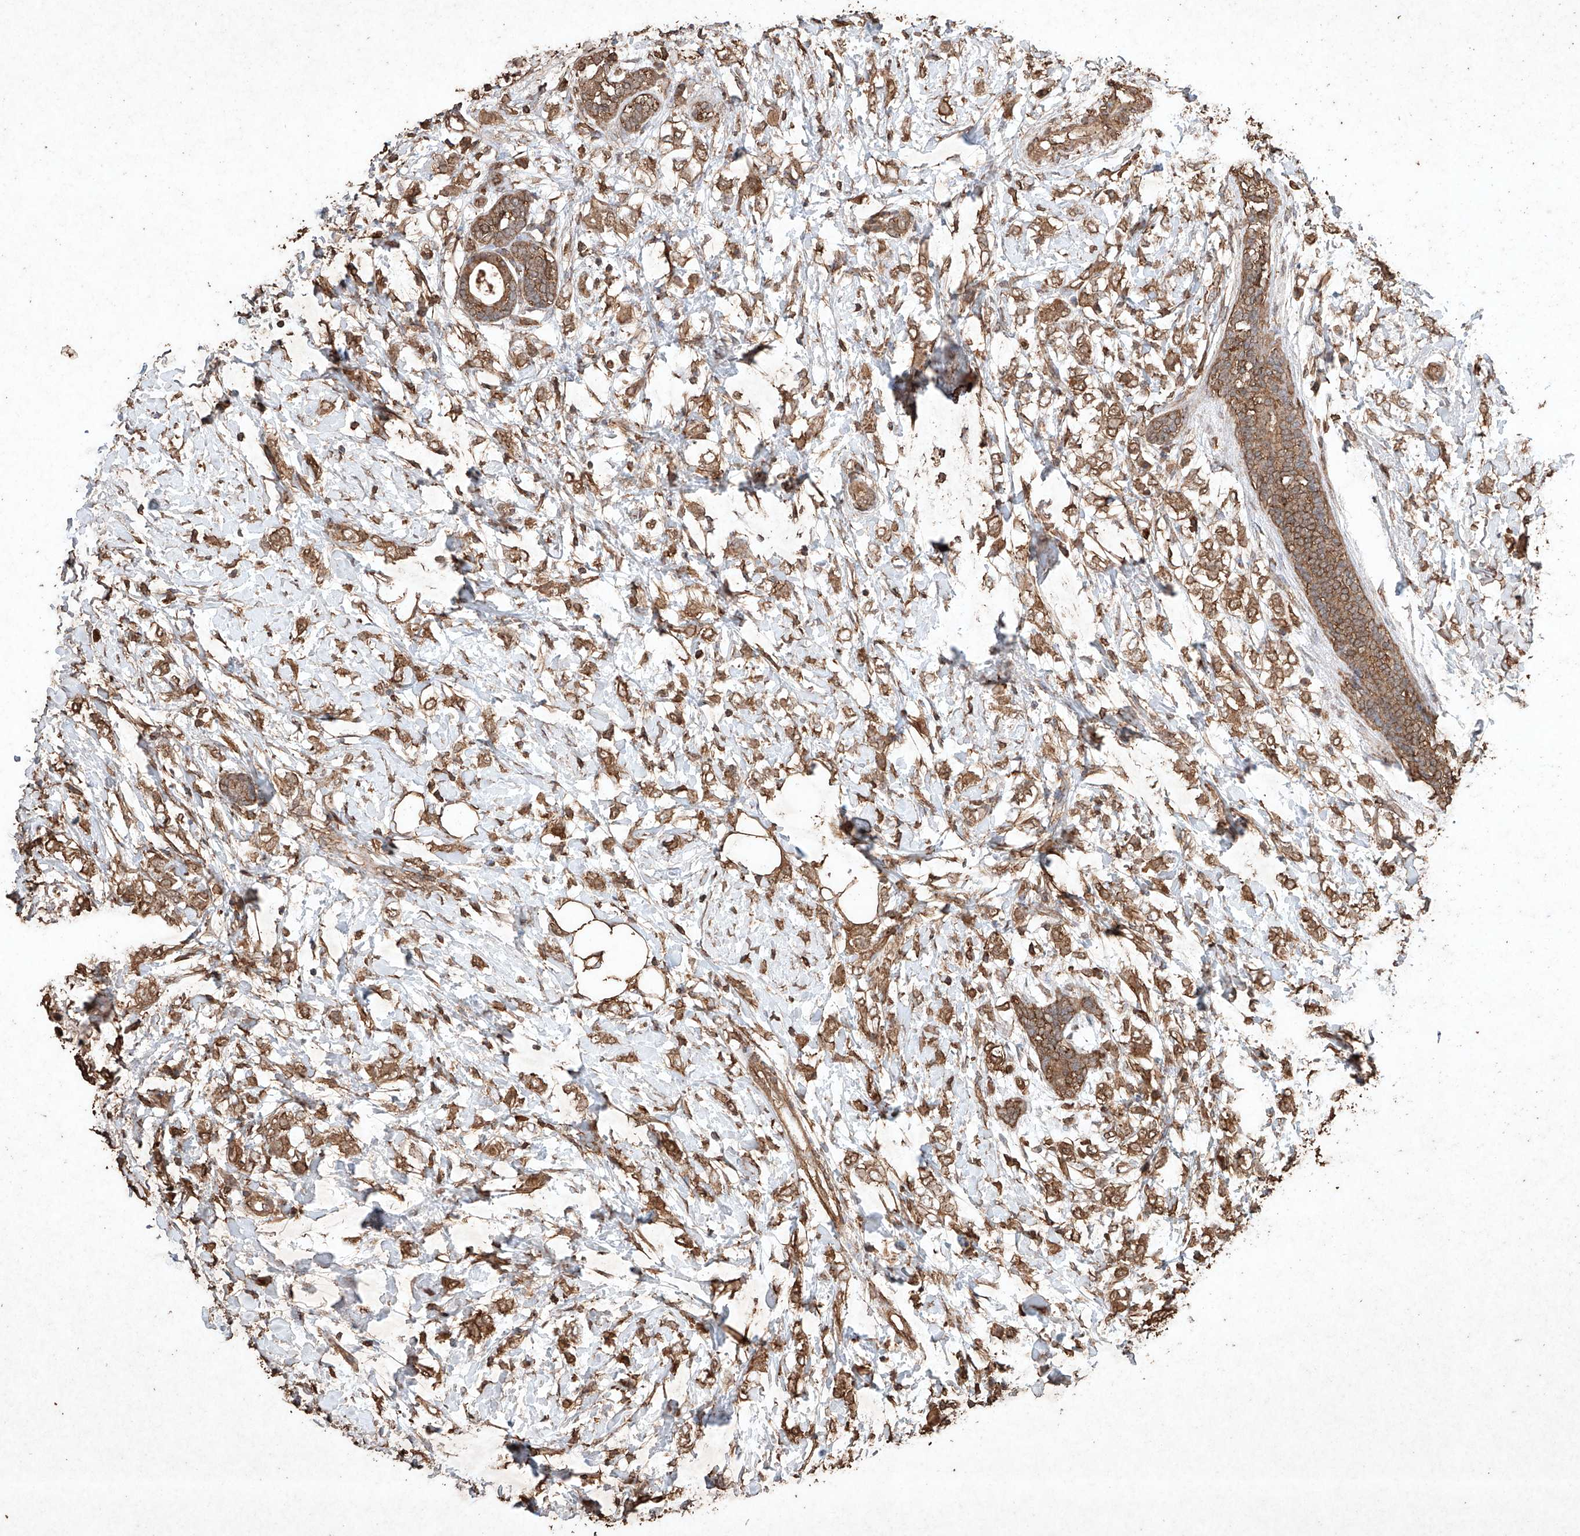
{"staining": {"intensity": "moderate", "quantity": ">75%", "location": "cytoplasmic/membranous"}, "tissue": "breast cancer", "cell_type": "Tumor cells", "image_type": "cancer", "snomed": [{"axis": "morphology", "description": "Normal tissue, NOS"}, {"axis": "morphology", "description": "Lobular carcinoma"}, {"axis": "topography", "description": "Breast"}], "caption": "The immunohistochemical stain shows moderate cytoplasmic/membranous positivity in tumor cells of breast cancer (lobular carcinoma) tissue.", "gene": "M6PR", "patient": {"sex": "female", "age": 47}}